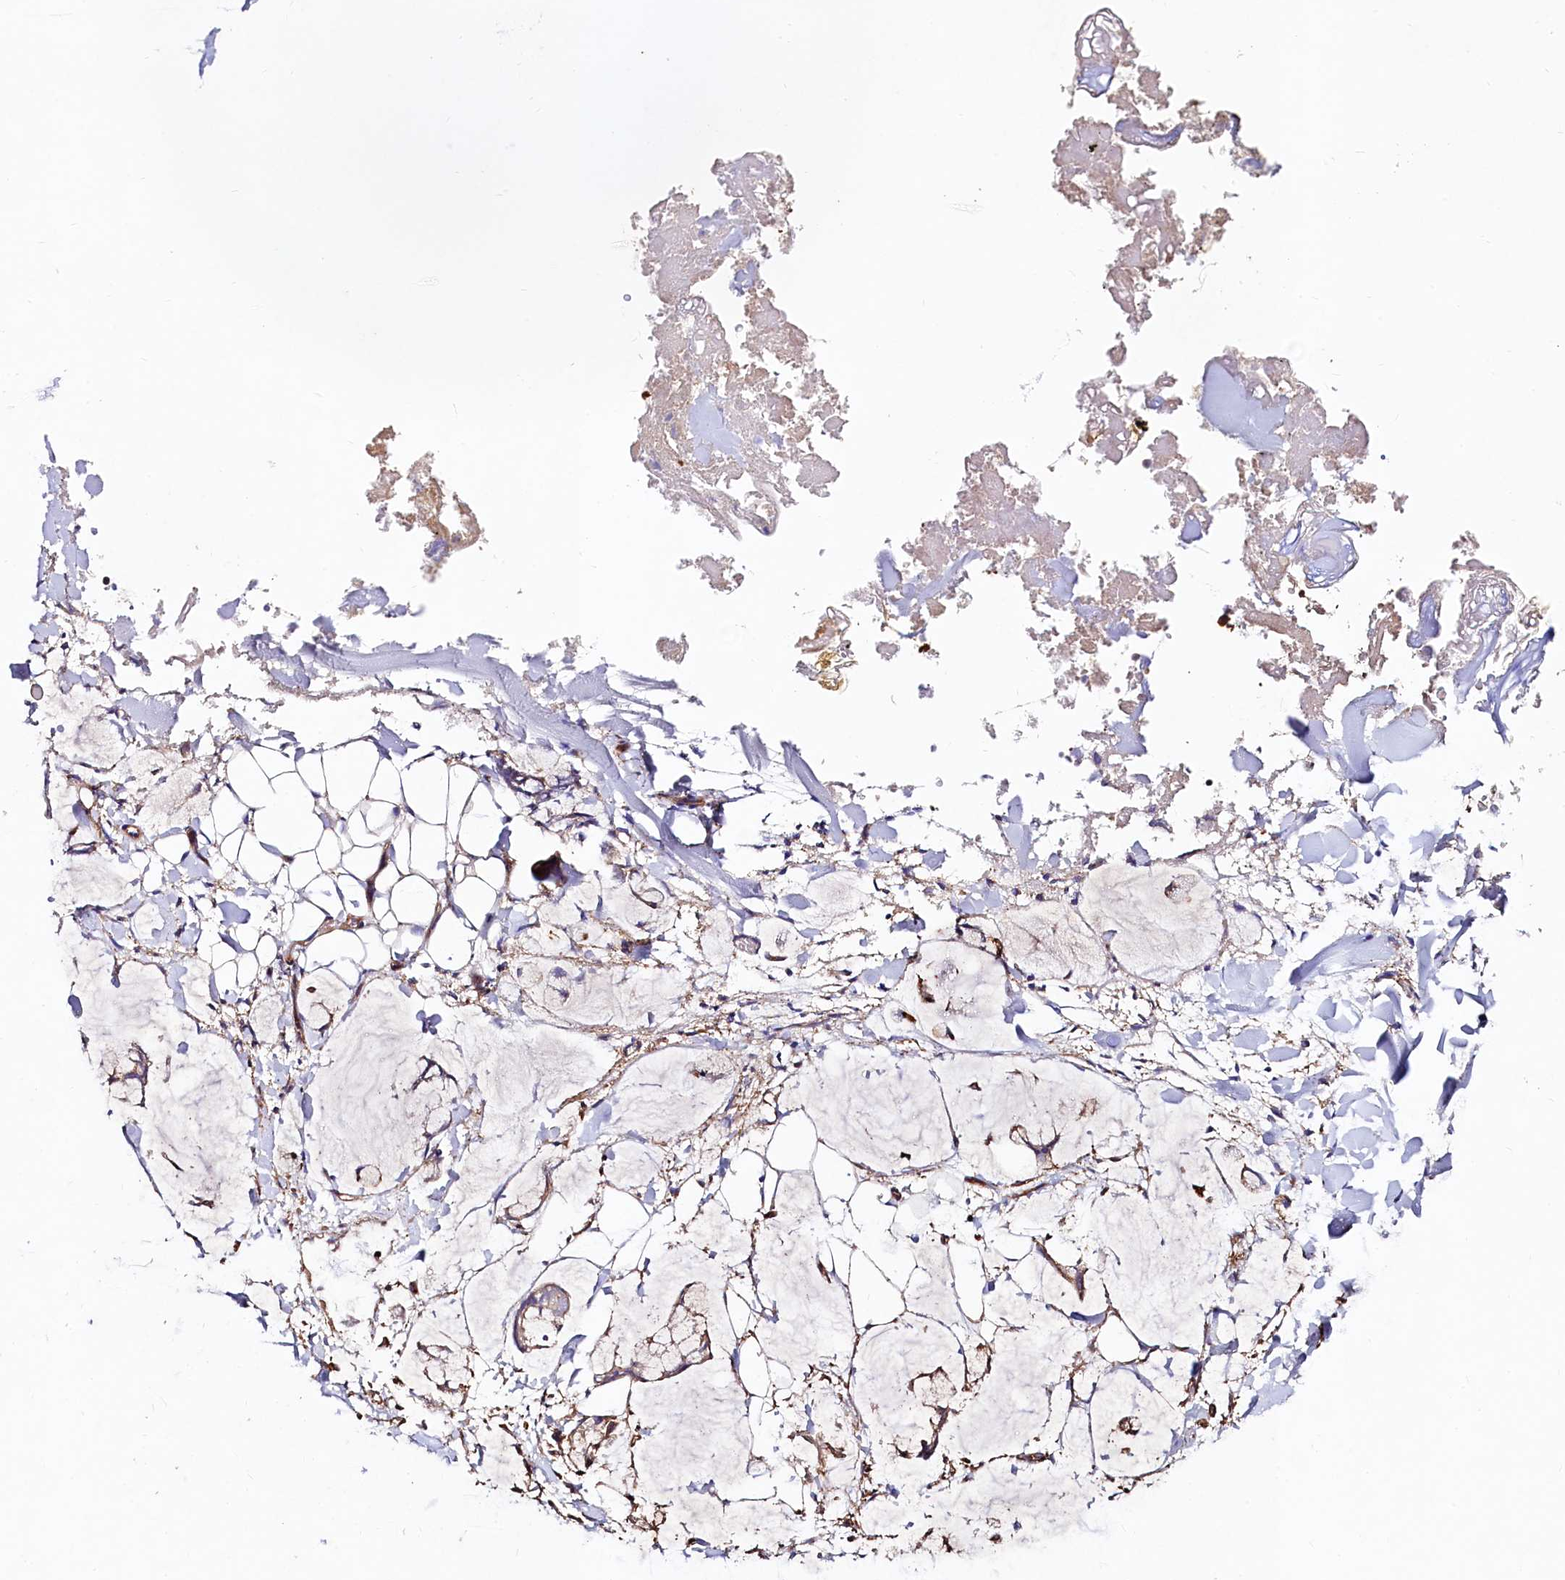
{"staining": {"intensity": "moderate", "quantity": "<25%", "location": "cytoplasmic/membranous"}, "tissue": "adipose tissue", "cell_type": "Adipocytes", "image_type": "normal", "snomed": [{"axis": "morphology", "description": "Normal tissue, NOS"}, {"axis": "morphology", "description": "Adenocarcinoma, NOS"}, {"axis": "topography", "description": "Colon"}, {"axis": "topography", "description": "Peripheral nerve tissue"}], "caption": "Brown immunohistochemical staining in normal adipose tissue reveals moderate cytoplasmic/membranous staining in about <25% of adipocytes. (DAB = brown stain, brightfield microscopy at high magnification).", "gene": "KLHDC4", "patient": {"sex": "male", "age": 14}}